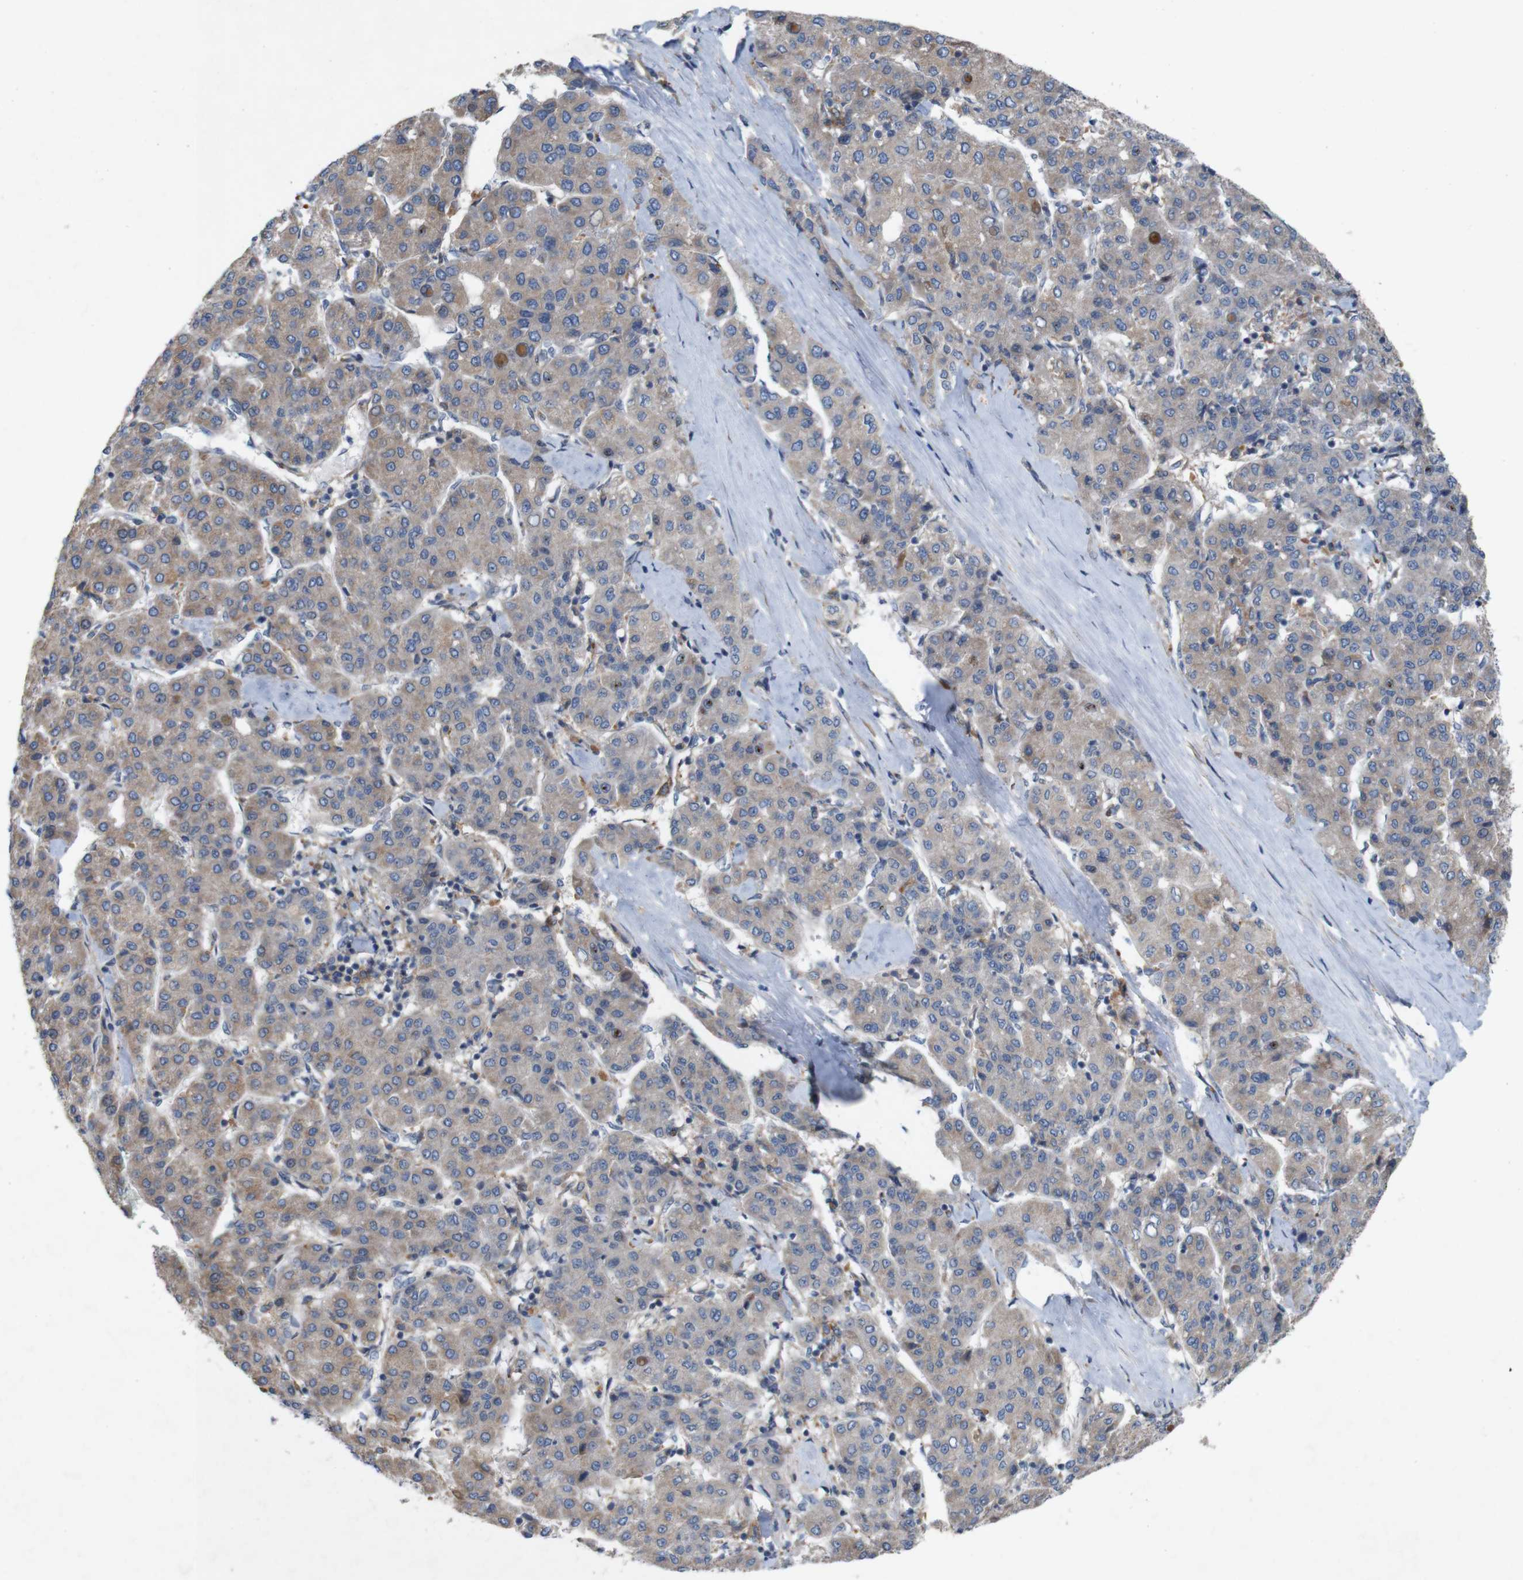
{"staining": {"intensity": "weak", "quantity": ">75%", "location": "cytoplasmic/membranous"}, "tissue": "liver cancer", "cell_type": "Tumor cells", "image_type": "cancer", "snomed": [{"axis": "morphology", "description": "Carcinoma, Hepatocellular, NOS"}, {"axis": "topography", "description": "Liver"}], "caption": "This is an image of immunohistochemistry staining of liver cancer (hepatocellular carcinoma), which shows weak positivity in the cytoplasmic/membranous of tumor cells.", "gene": "SIGLEC8", "patient": {"sex": "male", "age": 65}}